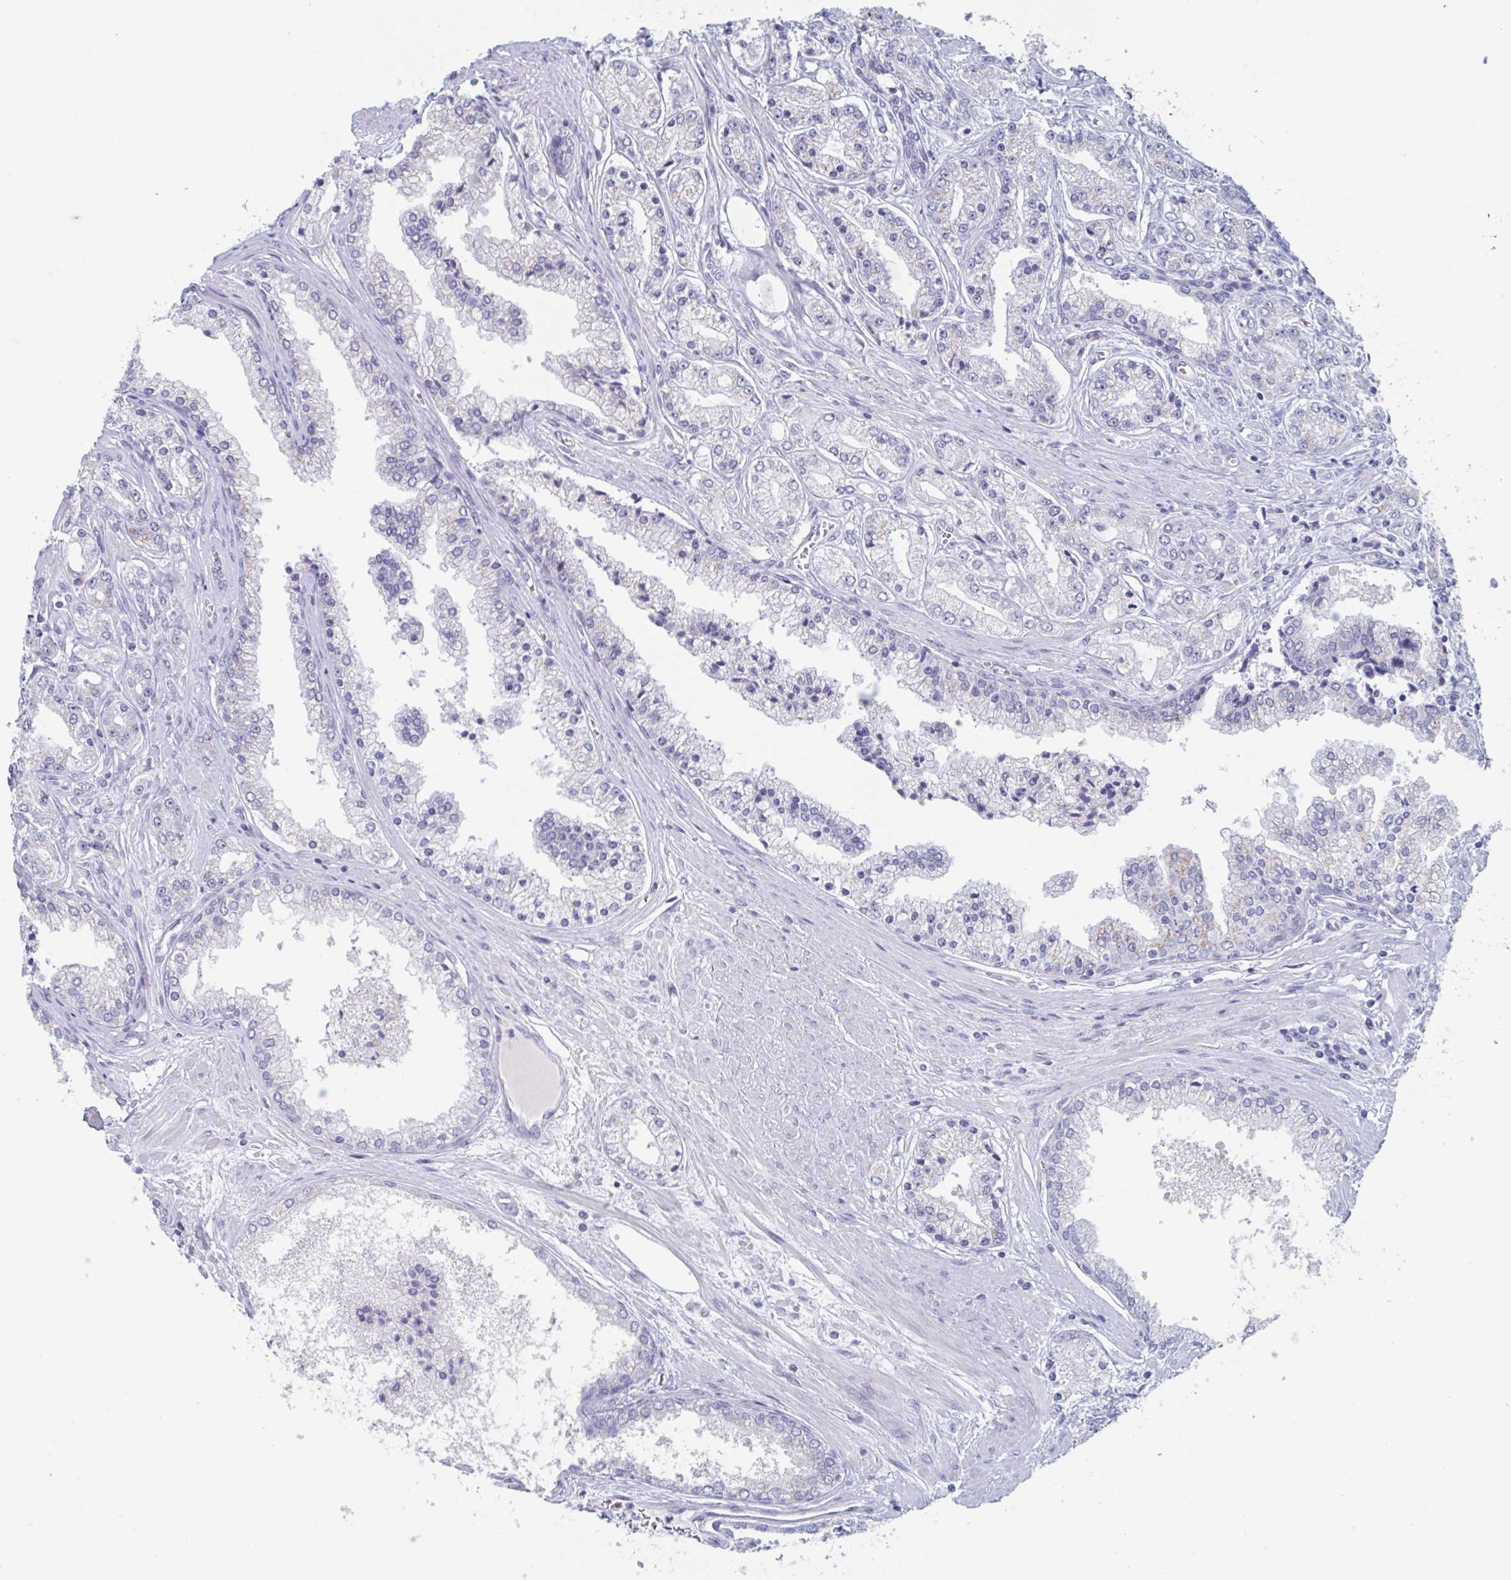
{"staining": {"intensity": "negative", "quantity": "none", "location": "none"}, "tissue": "prostate cancer", "cell_type": "Tumor cells", "image_type": "cancer", "snomed": [{"axis": "morphology", "description": "Adenocarcinoma, High grade"}, {"axis": "topography", "description": "Prostate"}], "caption": "Immunohistochemistry image of neoplastic tissue: human adenocarcinoma (high-grade) (prostate) stained with DAB (3,3'-diaminobenzidine) exhibits no significant protein positivity in tumor cells. (Stains: DAB immunohistochemistry with hematoxylin counter stain, Microscopy: brightfield microscopy at high magnification).", "gene": "NDUFC2", "patient": {"sex": "male", "age": 66}}